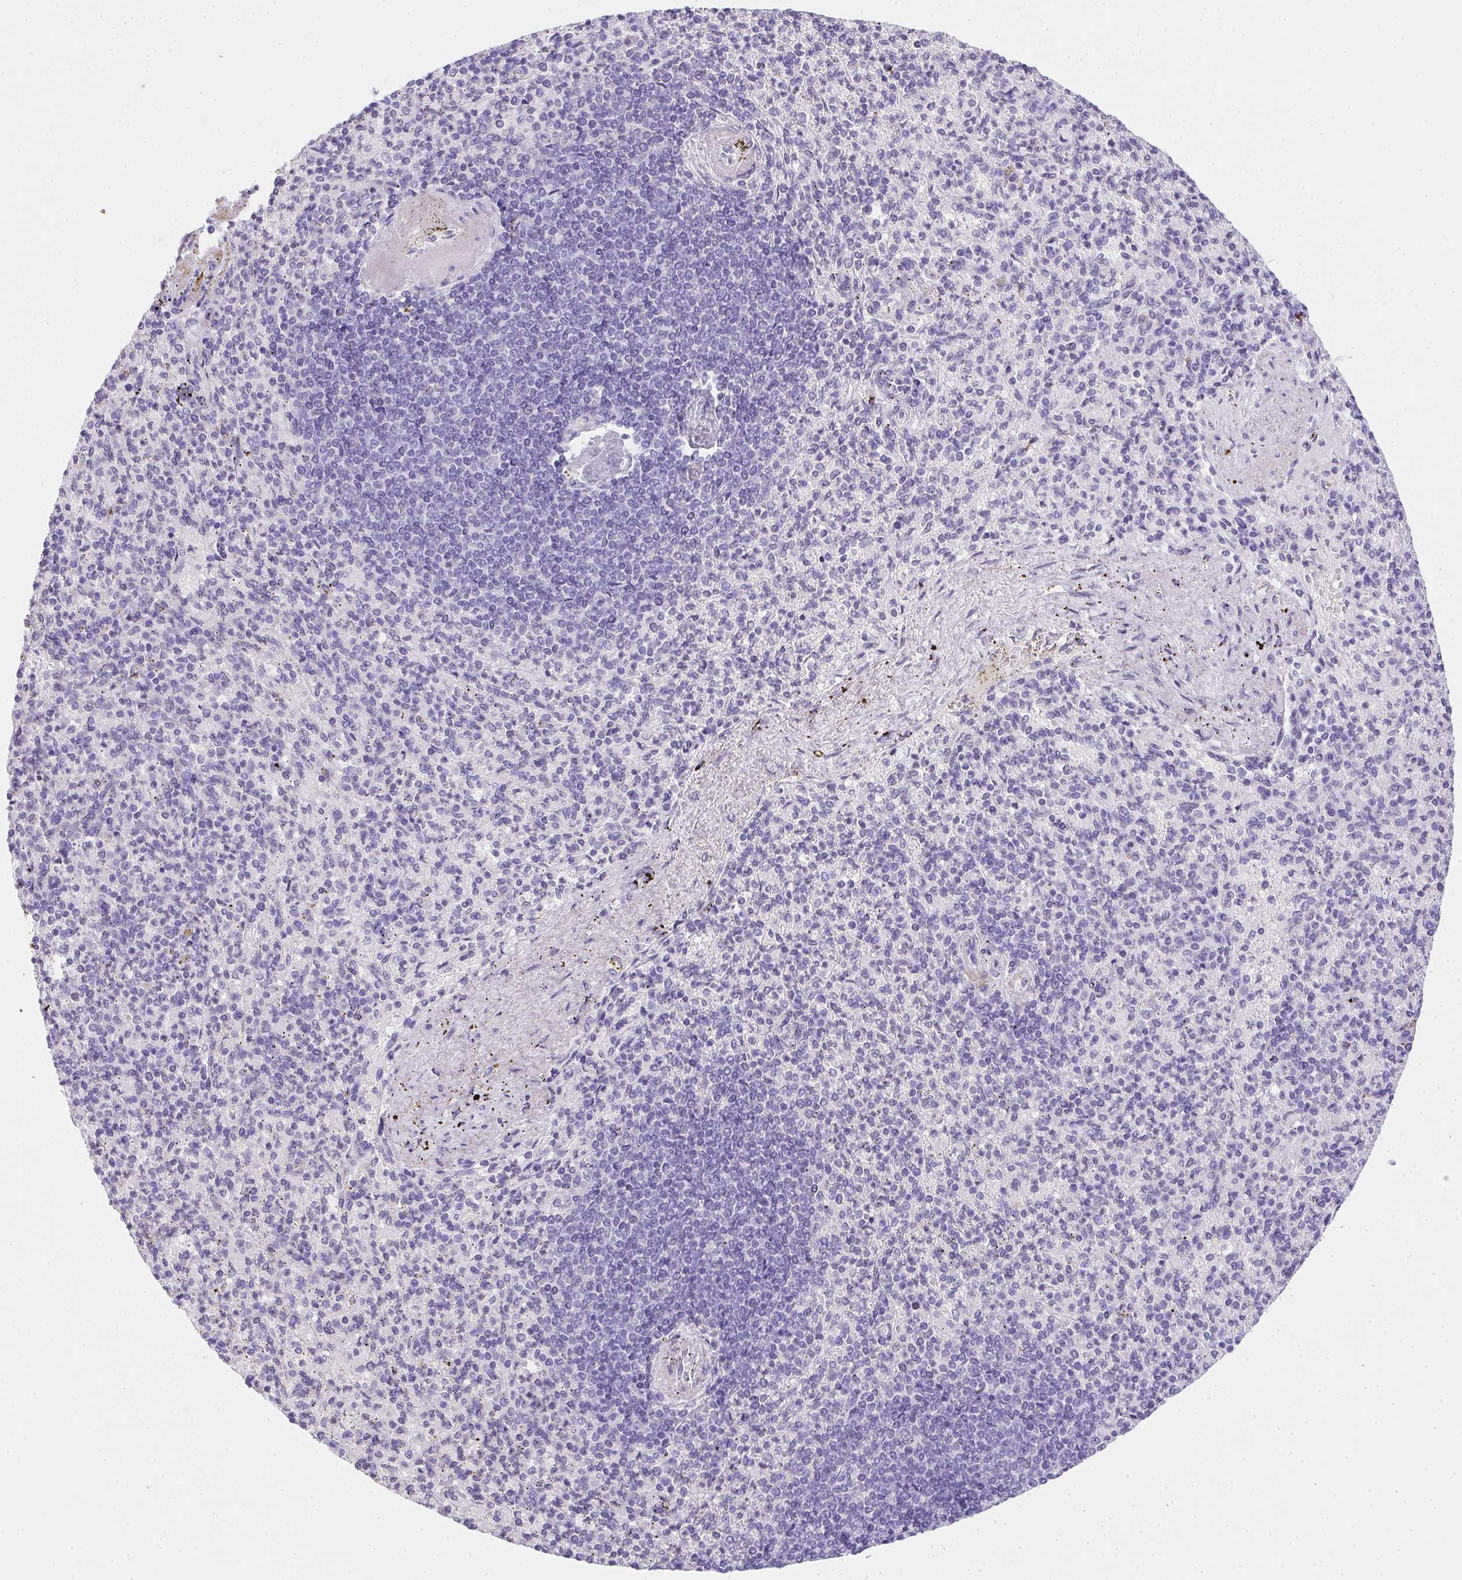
{"staining": {"intensity": "negative", "quantity": "none", "location": "none"}, "tissue": "spleen", "cell_type": "Cells in red pulp", "image_type": "normal", "snomed": [{"axis": "morphology", "description": "Normal tissue, NOS"}, {"axis": "topography", "description": "Spleen"}], "caption": "Immunohistochemistry micrograph of normal spleen stained for a protein (brown), which demonstrates no expression in cells in red pulp.", "gene": "SPACA5B", "patient": {"sex": "female", "age": 74}}